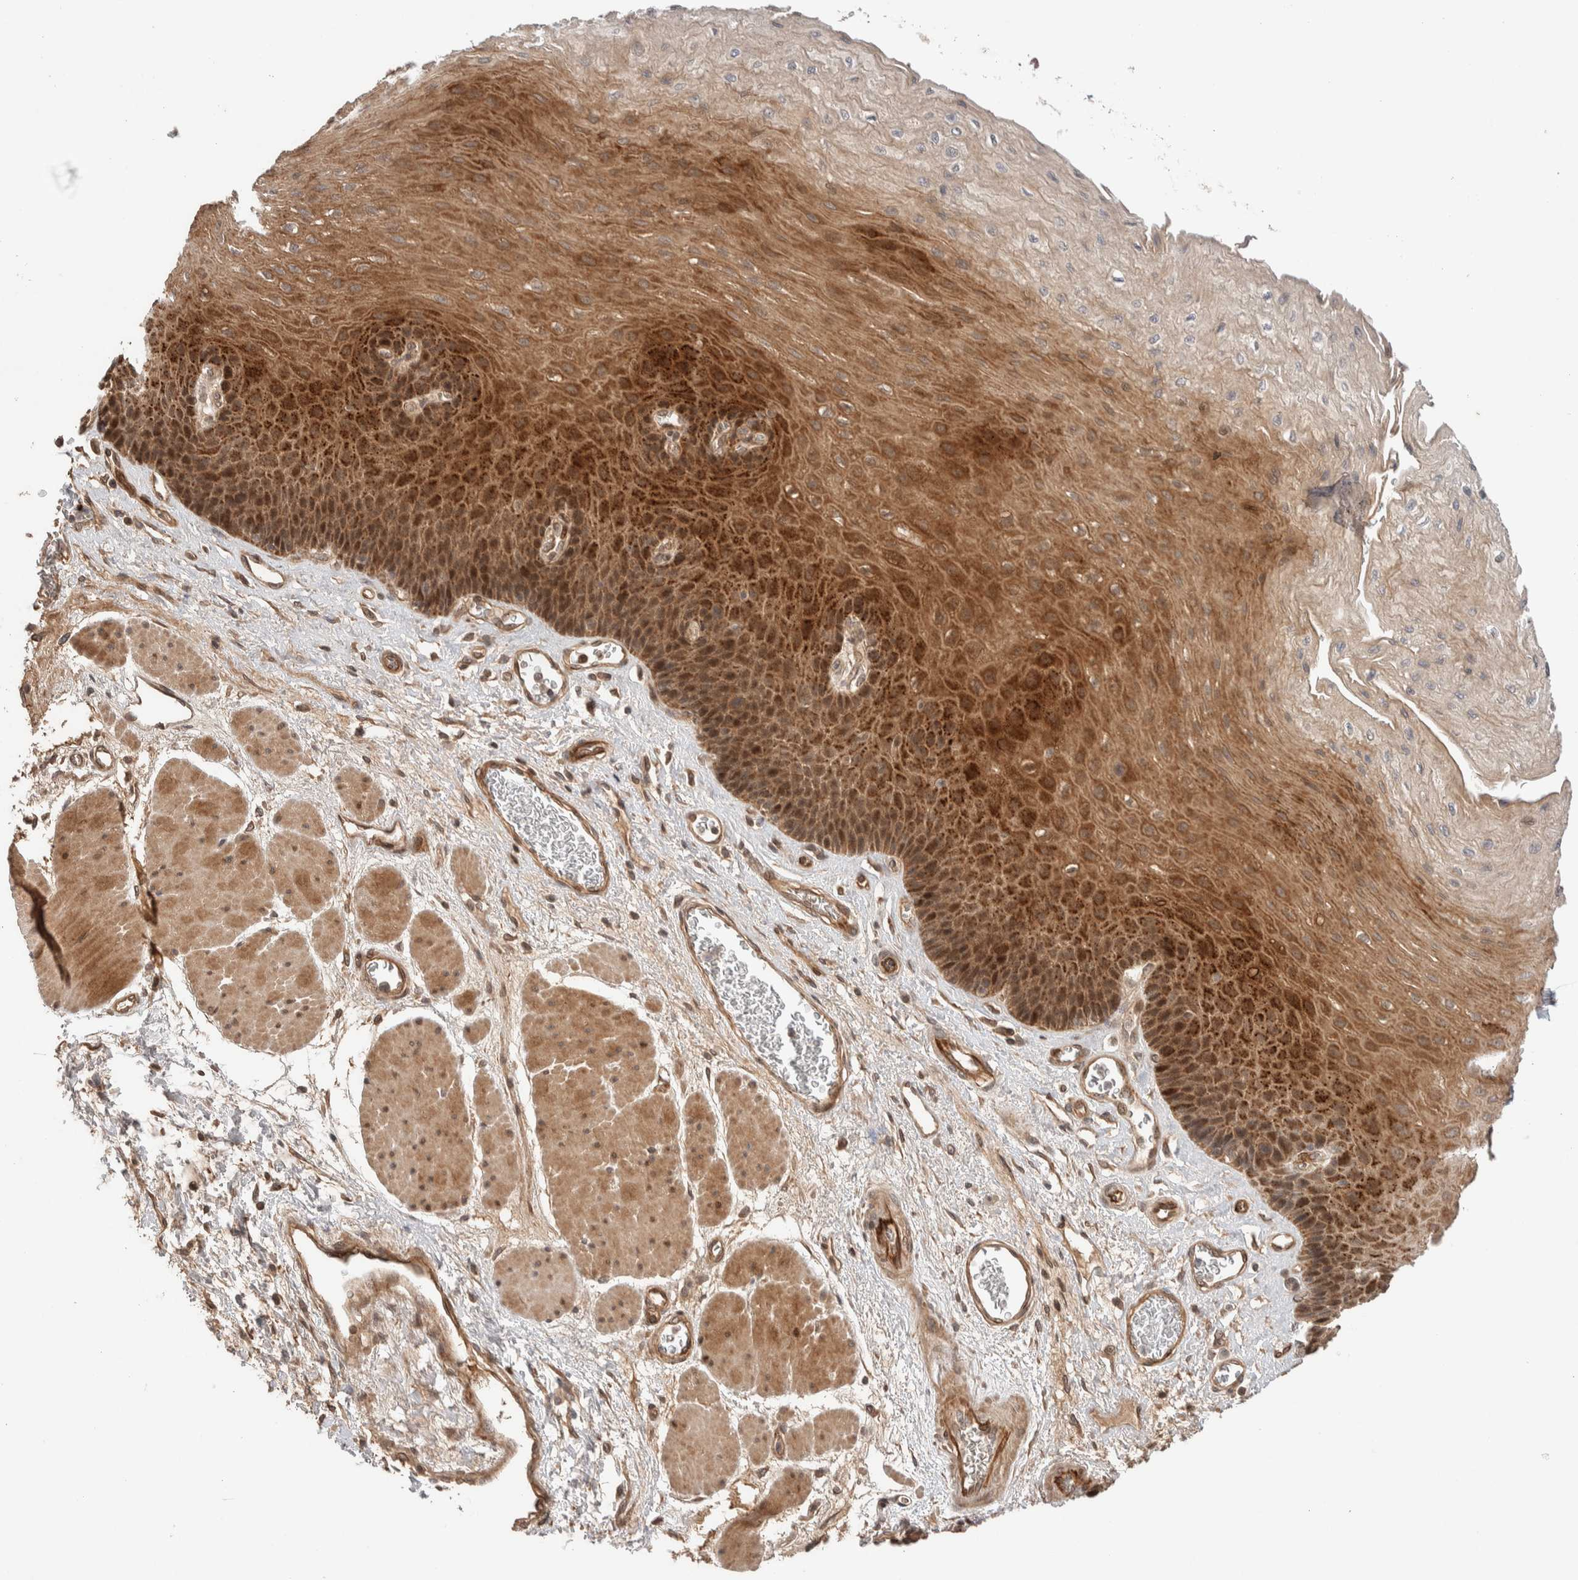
{"staining": {"intensity": "strong", "quantity": ">75%", "location": "cytoplasmic/membranous,nuclear"}, "tissue": "esophagus", "cell_type": "Squamous epithelial cells", "image_type": "normal", "snomed": [{"axis": "morphology", "description": "Normal tissue, NOS"}, {"axis": "topography", "description": "Esophagus"}], "caption": "A high-resolution image shows immunohistochemistry (IHC) staining of benign esophagus, which displays strong cytoplasmic/membranous,nuclear positivity in approximately >75% of squamous epithelial cells.", "gene": "PRDM15", "patient": {"sex": "female", "age": 72}}